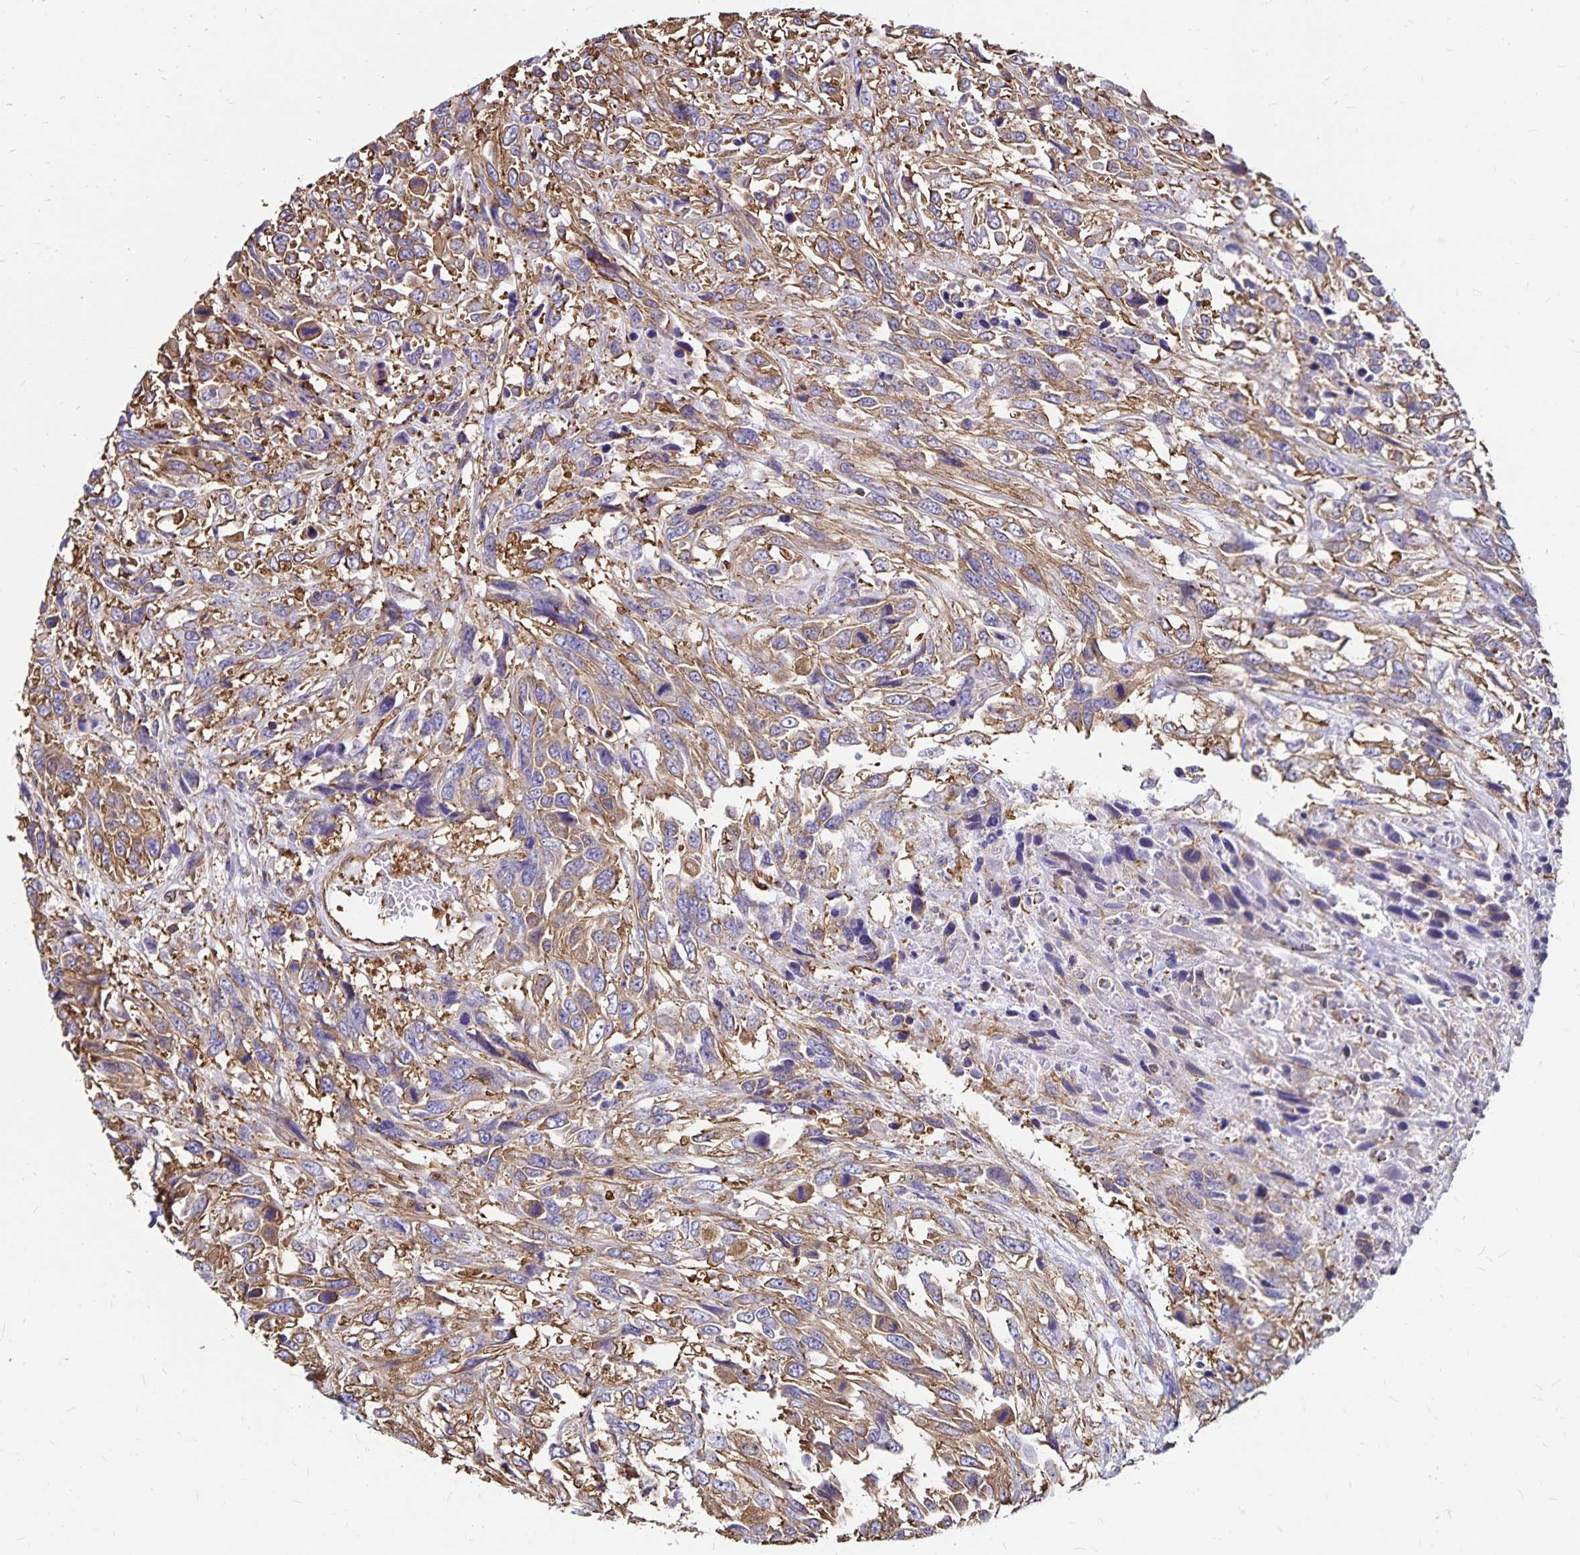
{"staining": {"intensity": "moderate", "quantity": ">75%", "location": "cytoplasmic/membranous"}, "tissue": "urothelial cancer", "cell_type": "Tumor cells", "image_type": "cancer", "snomed": [{"axis": "morphology", "description": "Urothelial carcinoma, High grade"}, {"axis": "topography", "description": "Urinary bladder"}], "caption": "A high-resolution histopathology image shows immunohistochemistry staining of urothelial cancer, which exhibits moderate cytoplasmic/membranous staining in about >75% of tumor cells.", "gene": "RPRML", "patient": {"sex": "female", "age": 70}}